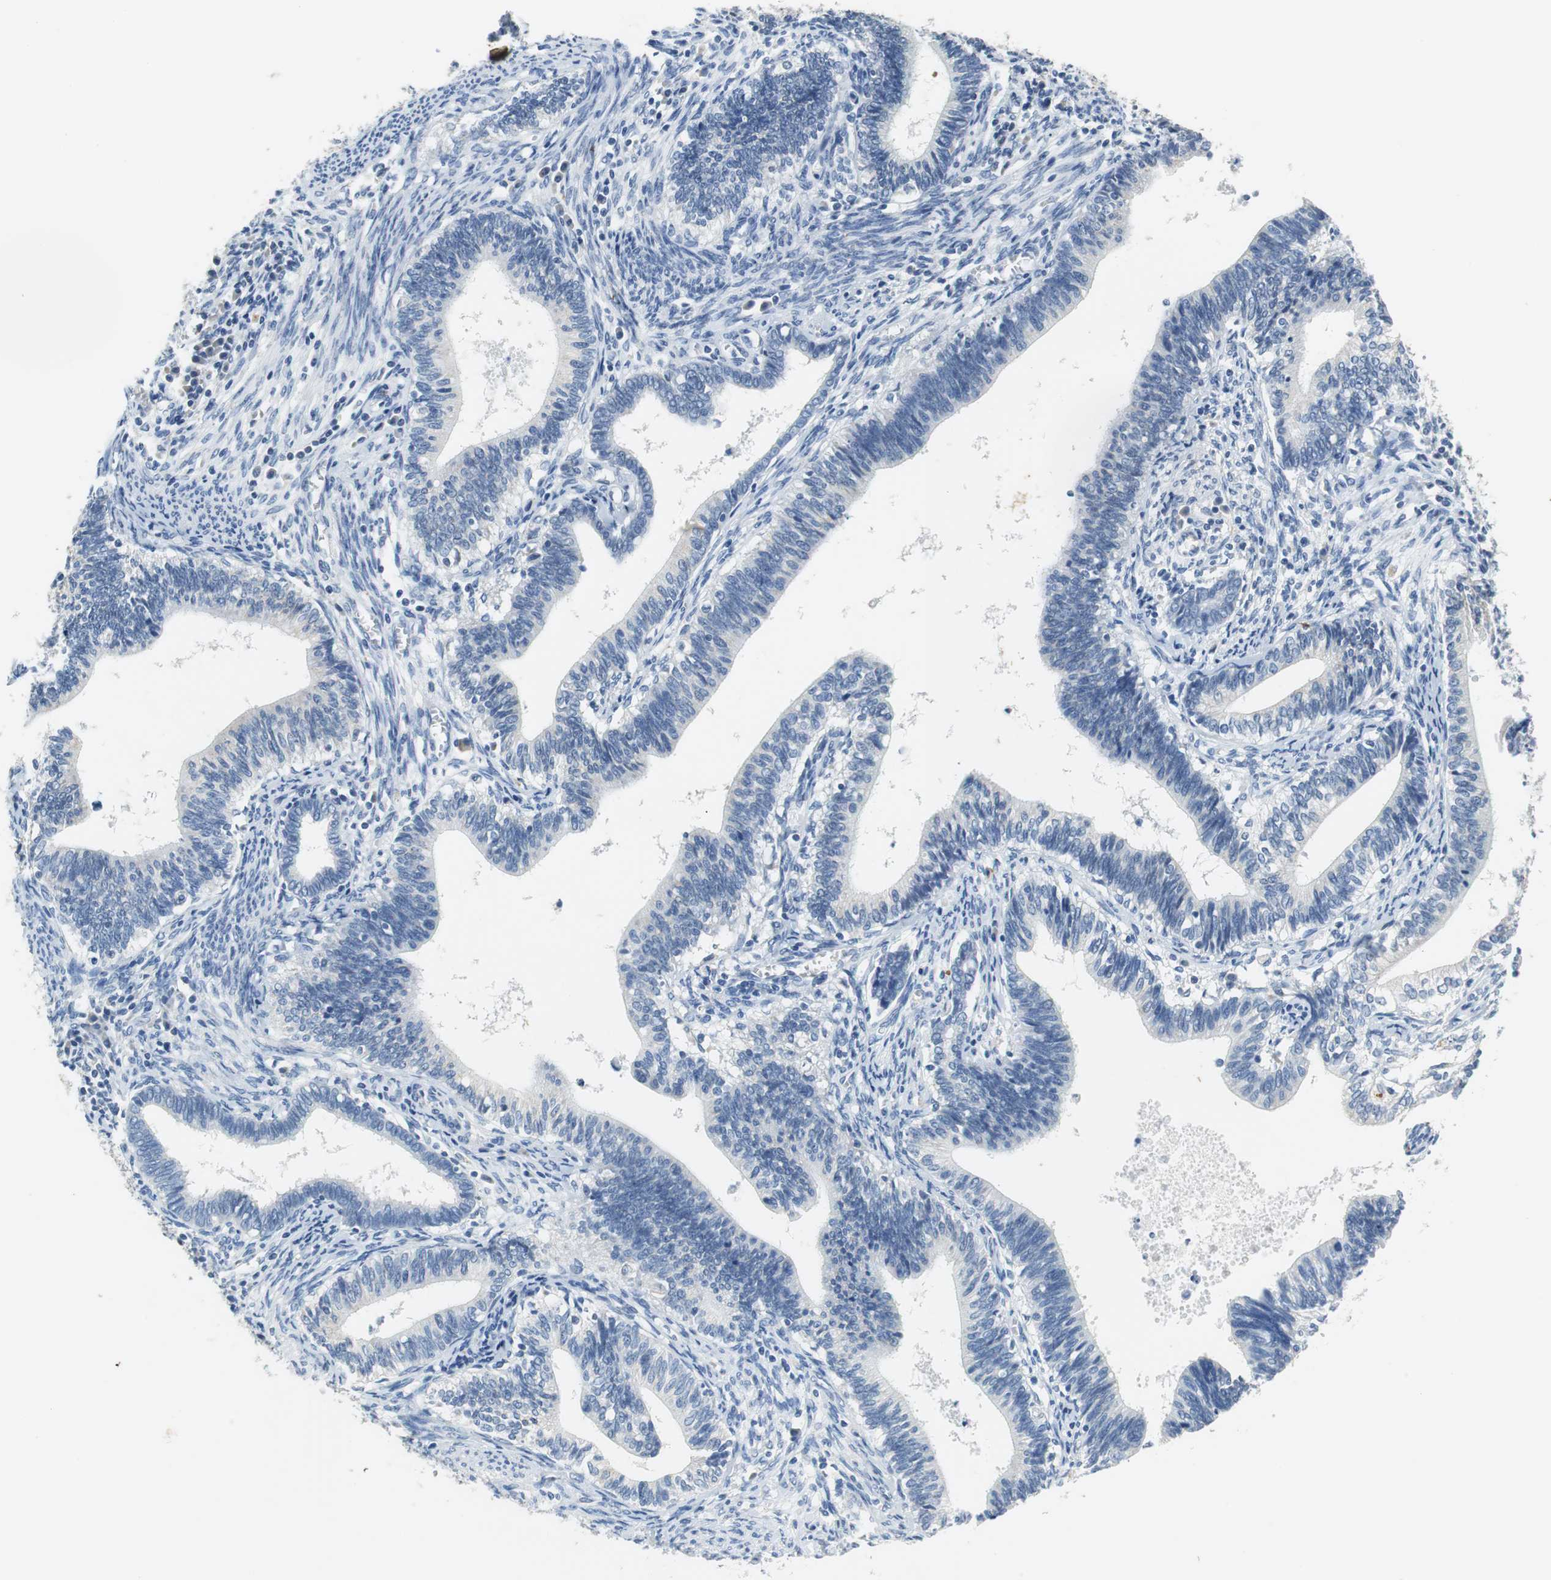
{"staining": {"intensity": "negative", "quantity": "none", "location": "none"}, "tissue": "cervical cancer", "cell_type": "Tumor cells", "image_type": "cancer", "snomed": [{"axis": "morphology", "description": "Adenocarcinoma, NOS"}, {"axis": "topography", "description": "Cervix"}], "caption": "DAB immunohistochemical staining of human cervical cancer shows no significant expression in tumor cells.", "gene": "TEX264", "patient": {"sex": "female", "age": 44}}